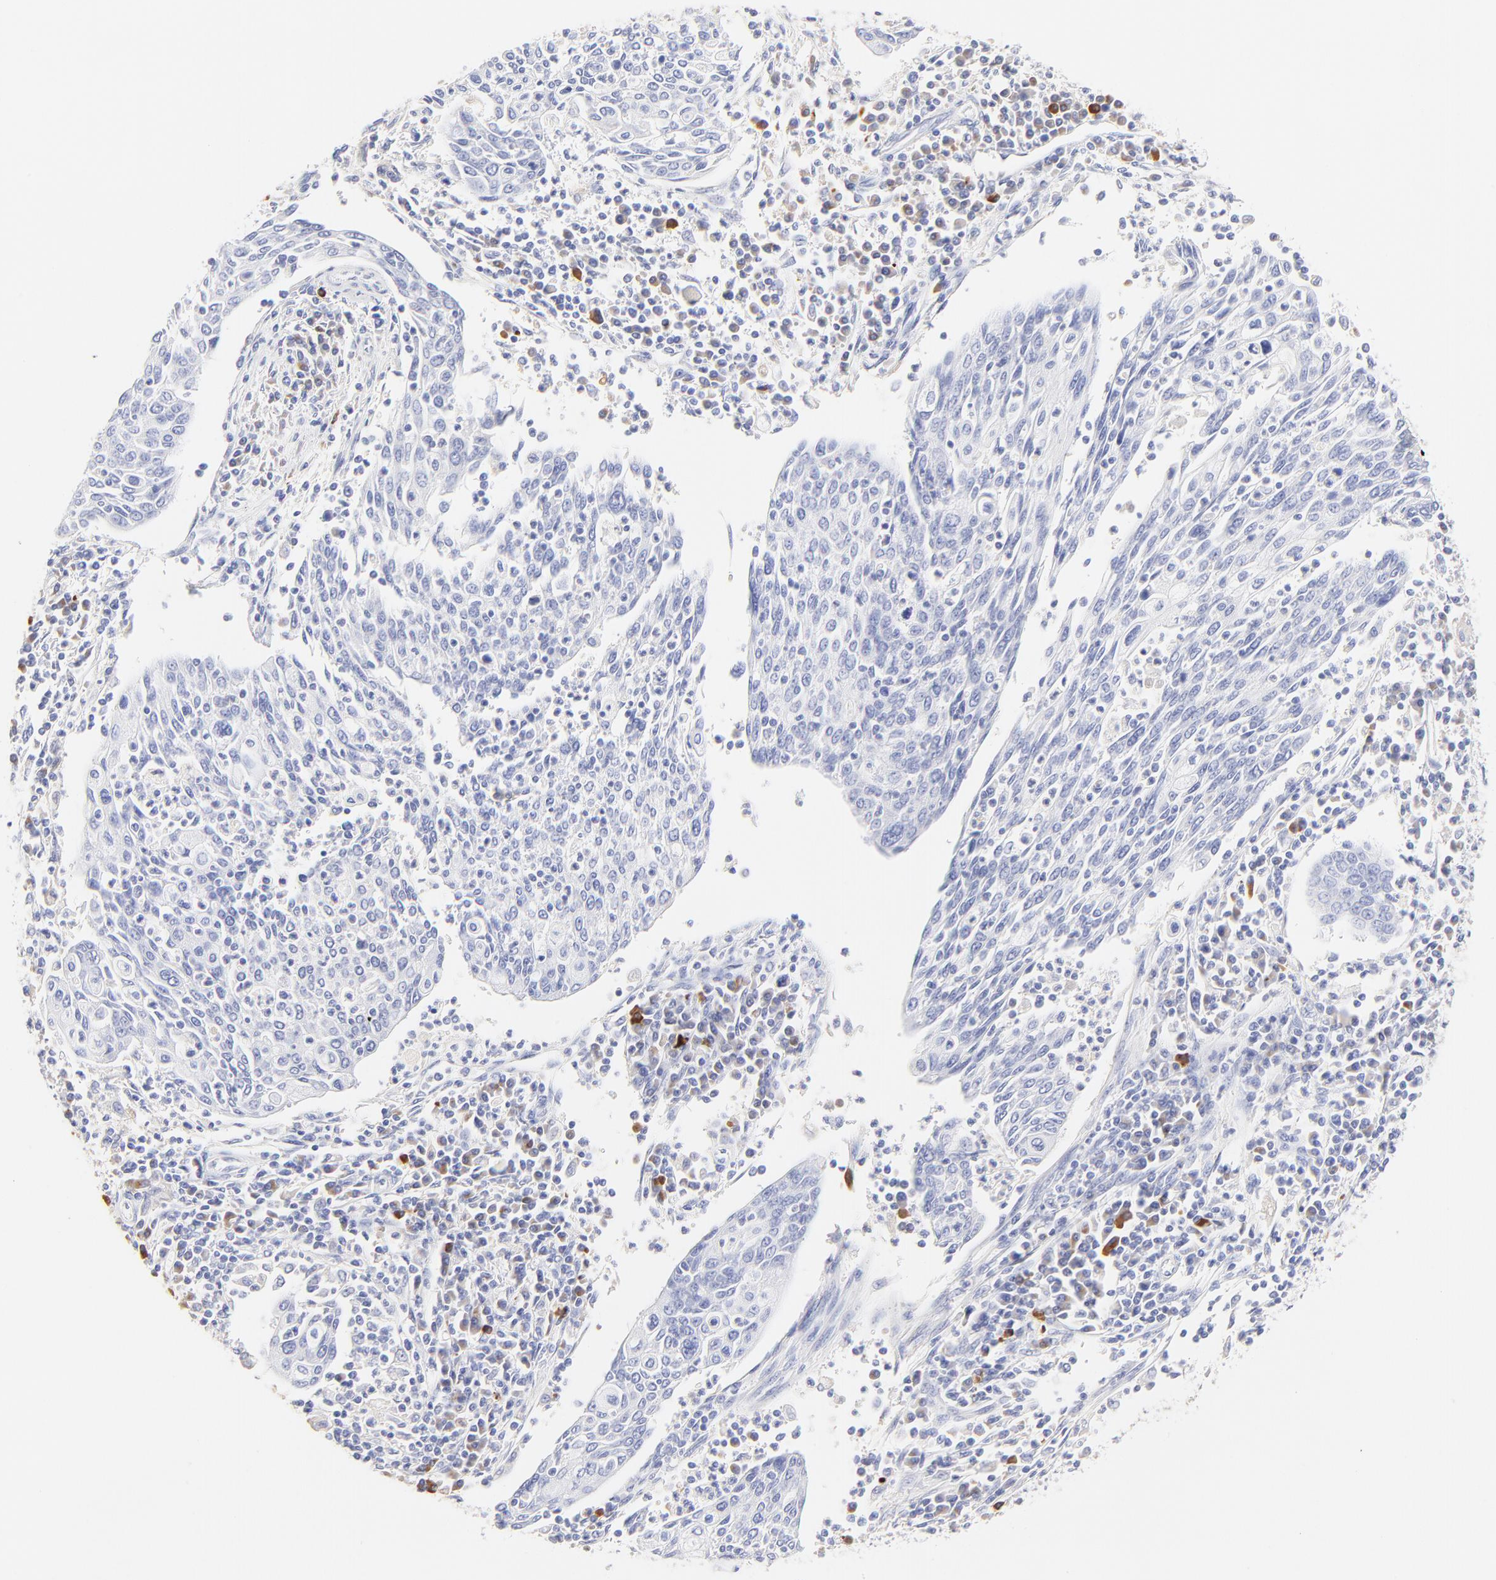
{"staining": {"intensity": "negative", "quantity": "none", "location": "none"}, "tissue": "cervical cancer", "cell_type": "Tumor cells", "image_type": "cancer", "snomed": [{"axis": "morphology", "description": "Squamous cell carcinoma, NOS"}, {"axis": "topography", "description": "Cervix"}], "caption": "Photomicrograph shows no protein expression in tumor cells of cervical squamous cell carcinoma tissue.", "gene": "ASB9", "patient": {"sex": "female", "age": 40}}